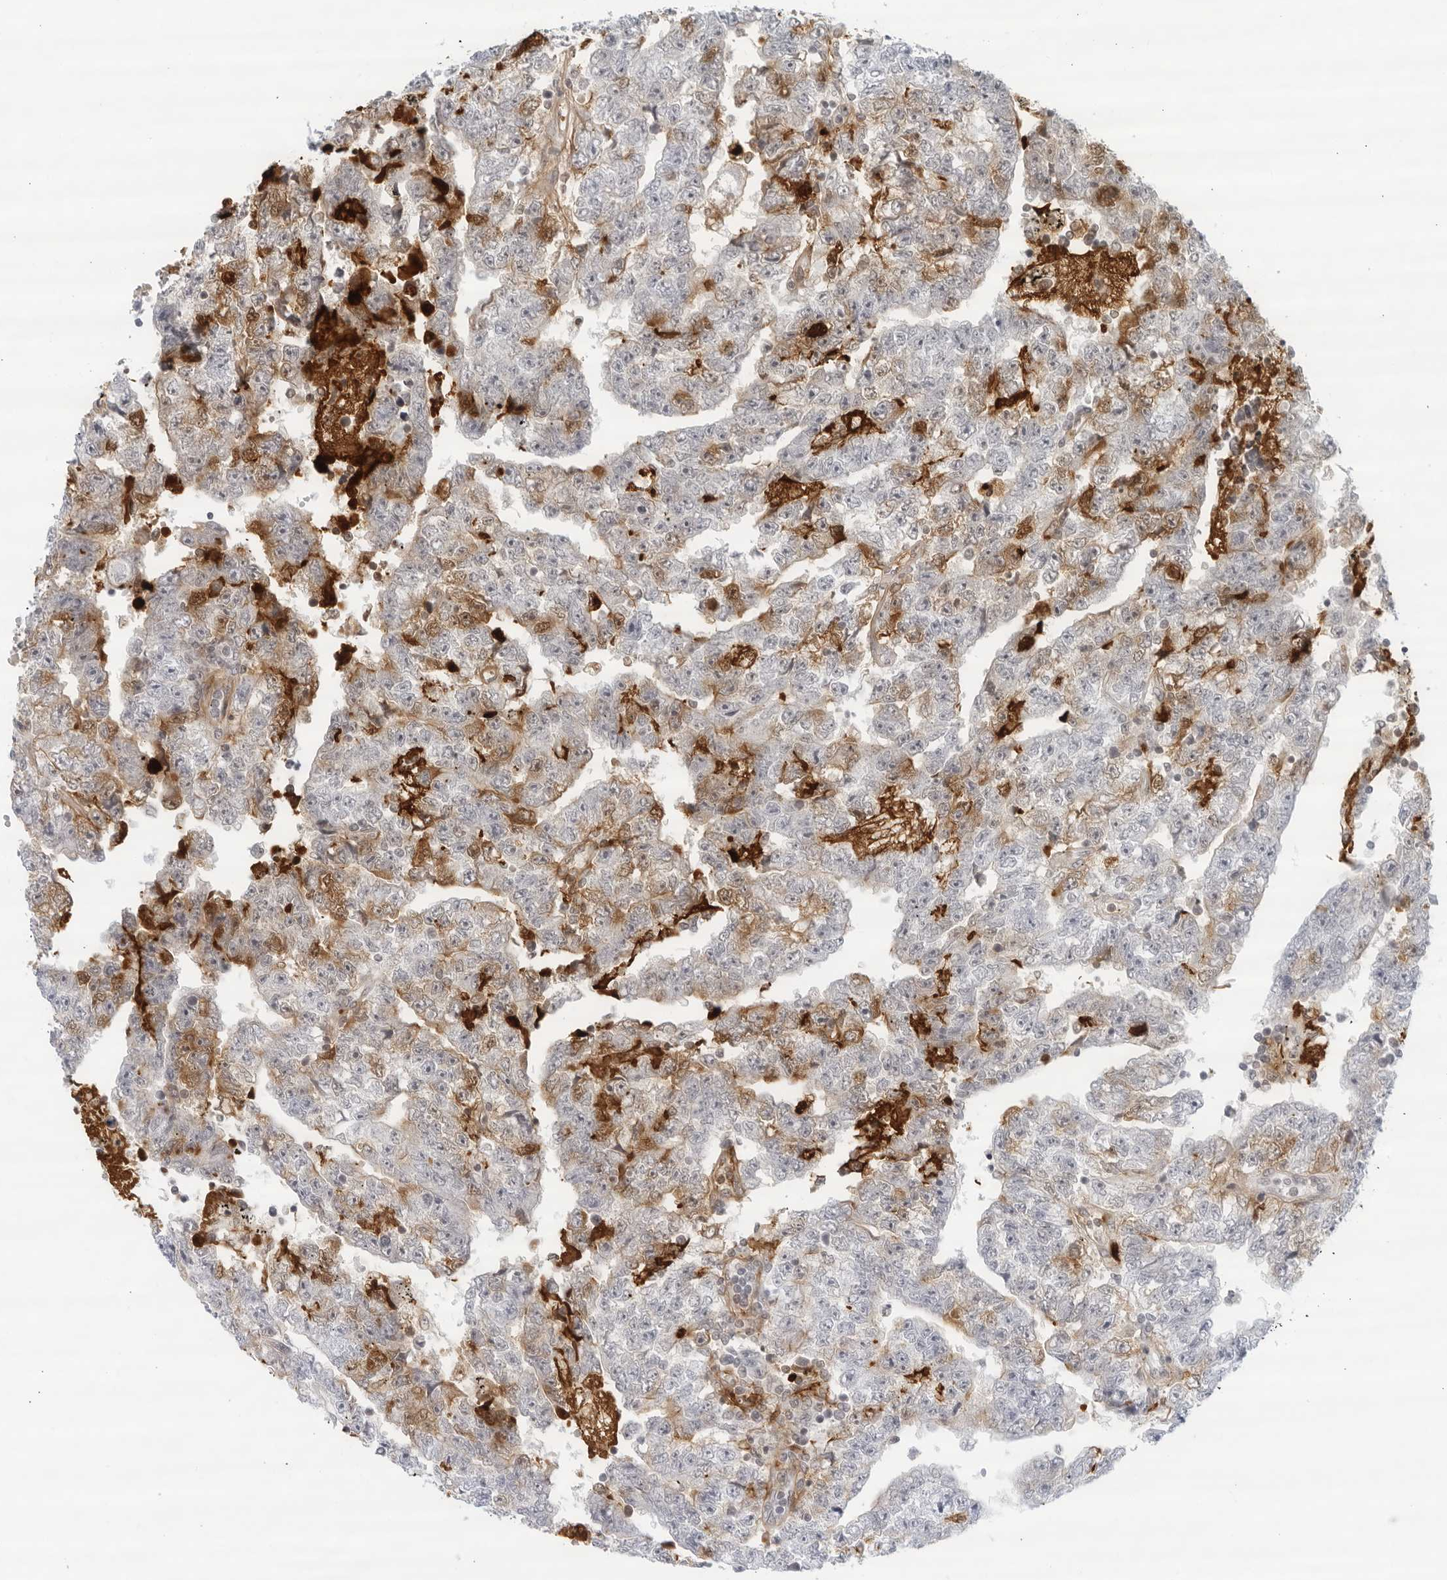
{"staining": {"intensity": "moderate", "quantity": "25%-75%", "location": "cytoplasmic/membranous"}, "tissue": "testis cancer", "cell_type": "Tumor cells", "image_type": "cancer", "snomed": [{"axis": "morphology", "description": "Carcinoma, Embryonal, NOS"}, {"axis": "topography", "description": "Testis"}], "caption": "This is an image of IHC staining of embryonal carcinoma (testis), which shows moderate positivity in the cytoplasmic/membranous of tumor cells.", "gene": "FGG", "patient": {"sex": "male", "age": 25}}